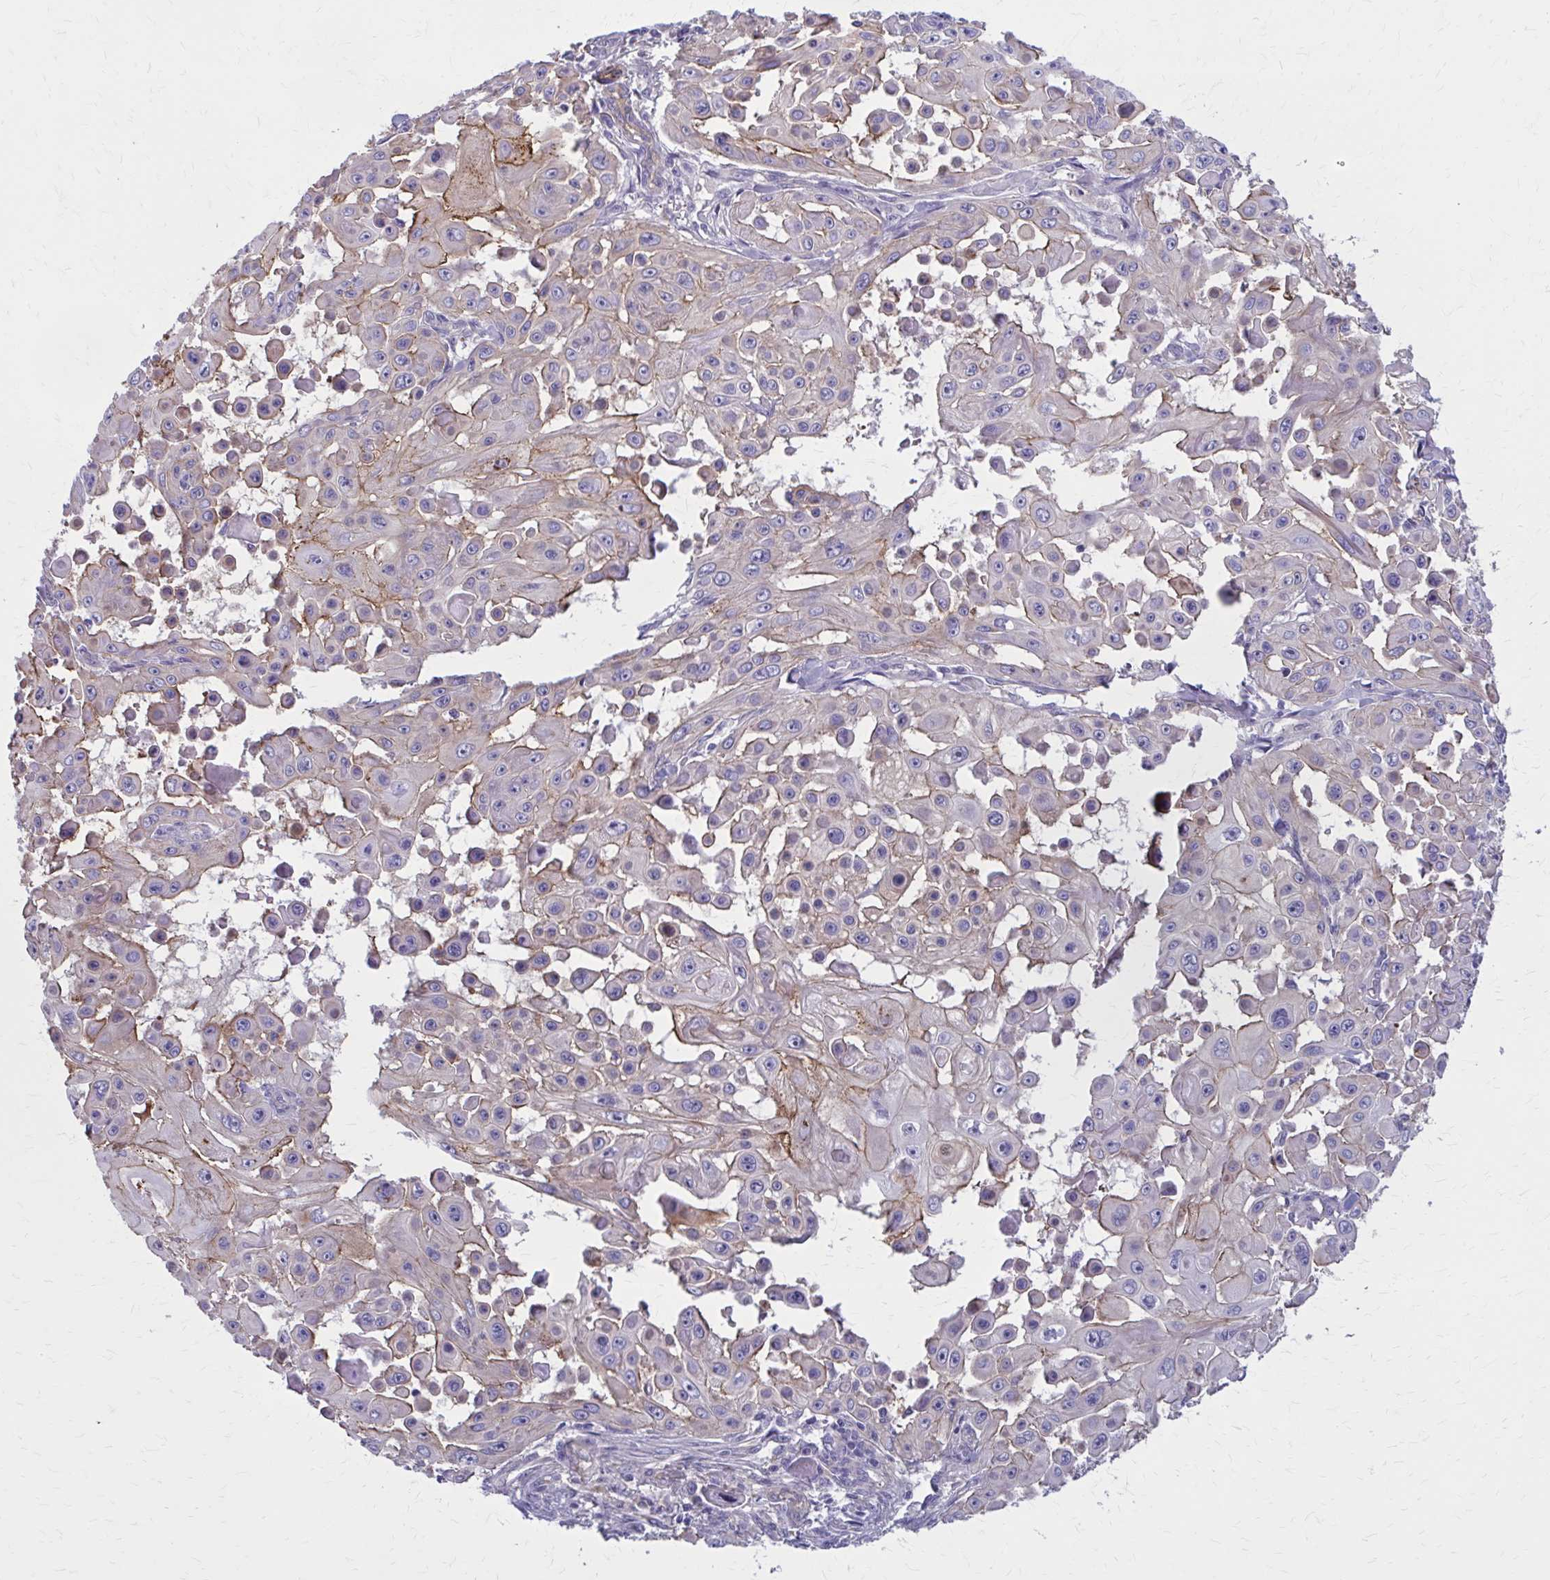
{"staining": {"intensity": "moderate", "quantity": "<25%", "location": "cytoplasmic/membranous"}, "tissue": "skin cancer", "cell_type": "Tumor cells", "image_type": "cancer", "snomed": [{"axis": "morphology", "description": "Squamous cell carcinoma, NOS"}, {"axis": "topography", "description": "Skin"}], "caption": "DAB immunohistochemical staining of skin cancer exhibits moderate cytoplasmic/membranous protein expression in about <25% of tumor cells. (Brightfield microscopy of DAB IHC at high magnification).", "gene": "ZDHHC7", "patient": {"sex": "male", "age": 91}}